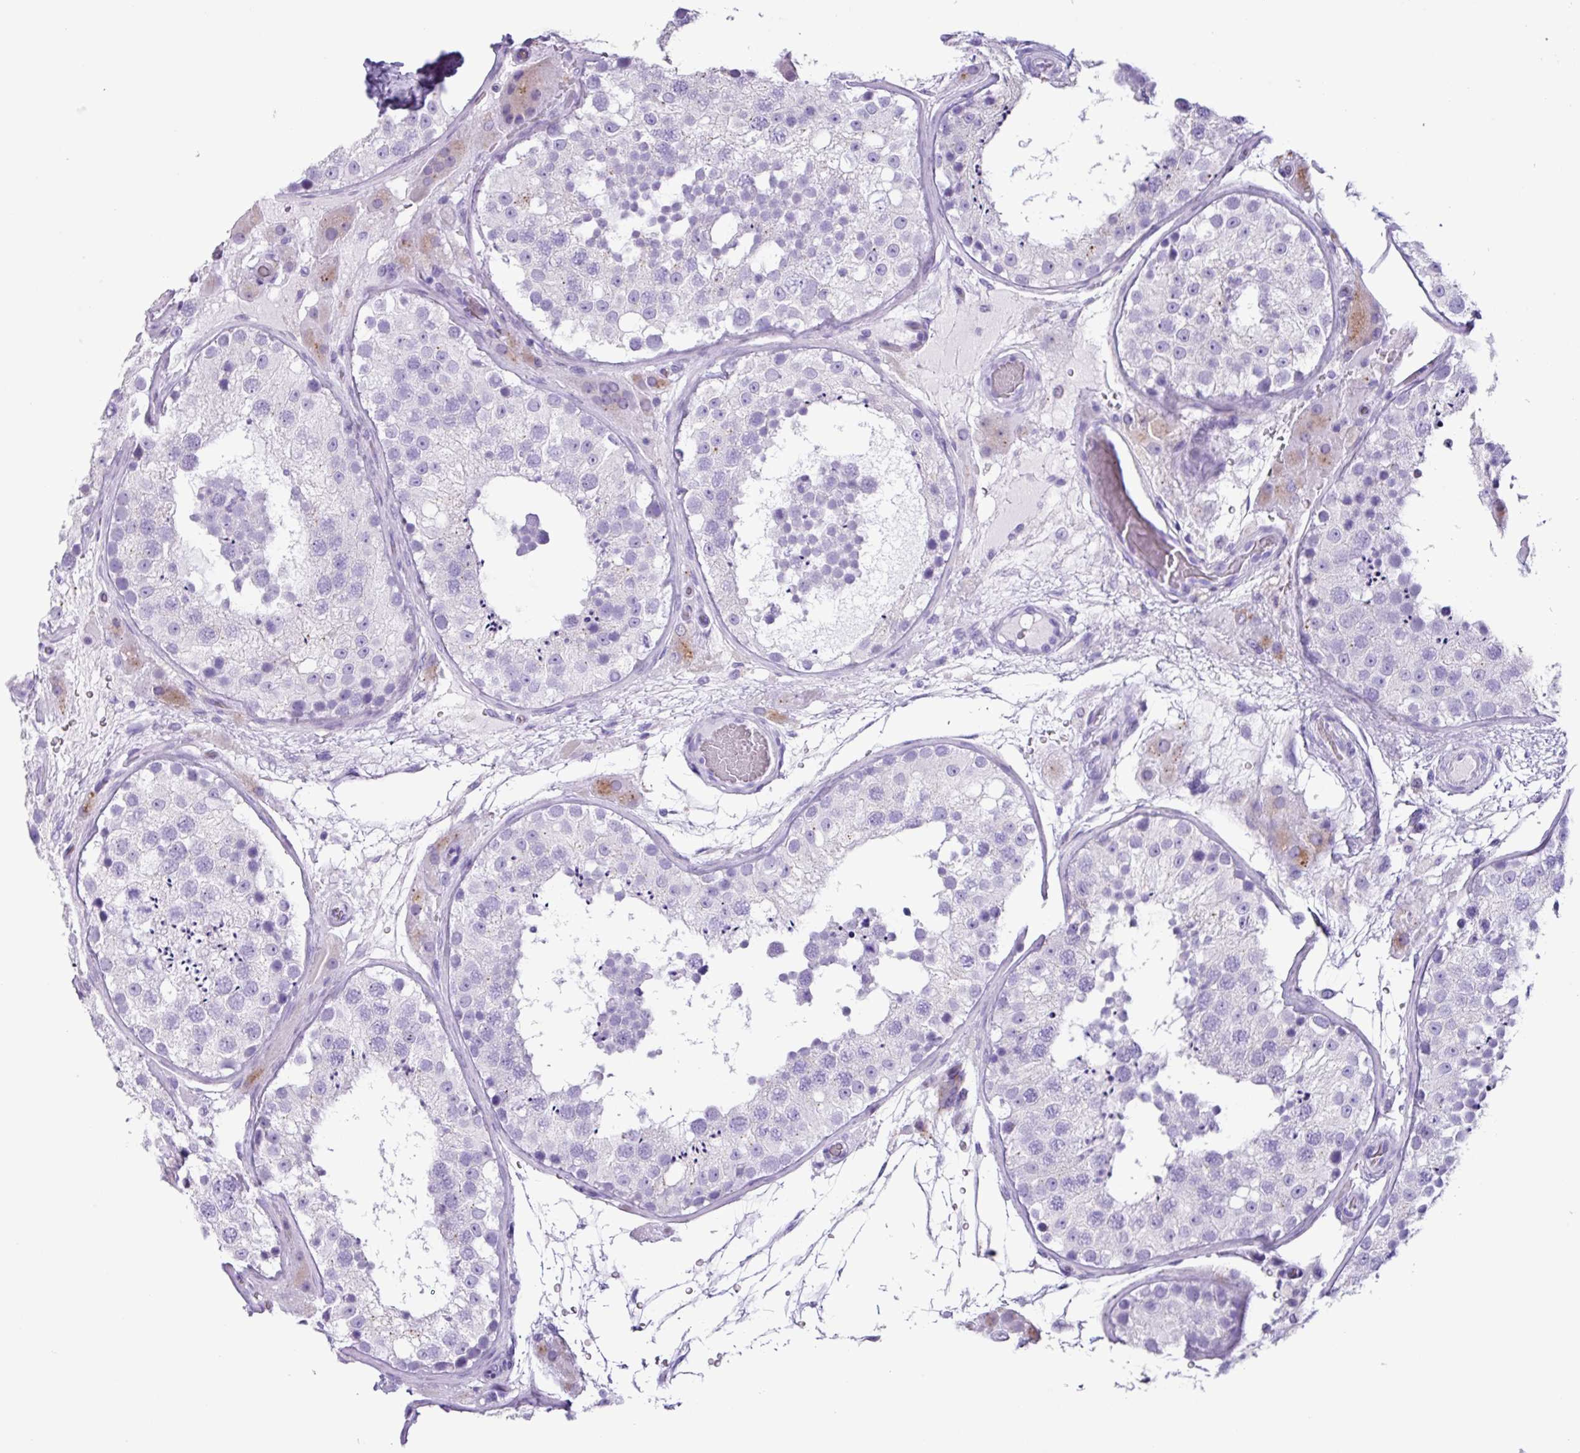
{"staining": {"intensity": "negative", "quantity": "none", "location": "none"}, "tissue": "testis", "cell_type": "Cells in seminiferous ducts", "image_type": "normal", "snomed": [{"axis": "morphology", "description": "Normal tissue, NOS"}, {"axis": "topography", "description": "Testis"}], "caption": "The IHC photomicrograph has no significant expression in cells in seminiferous ducts of testis. Brightfield microscopy of IHC stained with DAB (brown) and hematoxylin (blue), captured at high magnification.", "gene": "AGO3", "patient": {"sex": "male", "age": 26}}